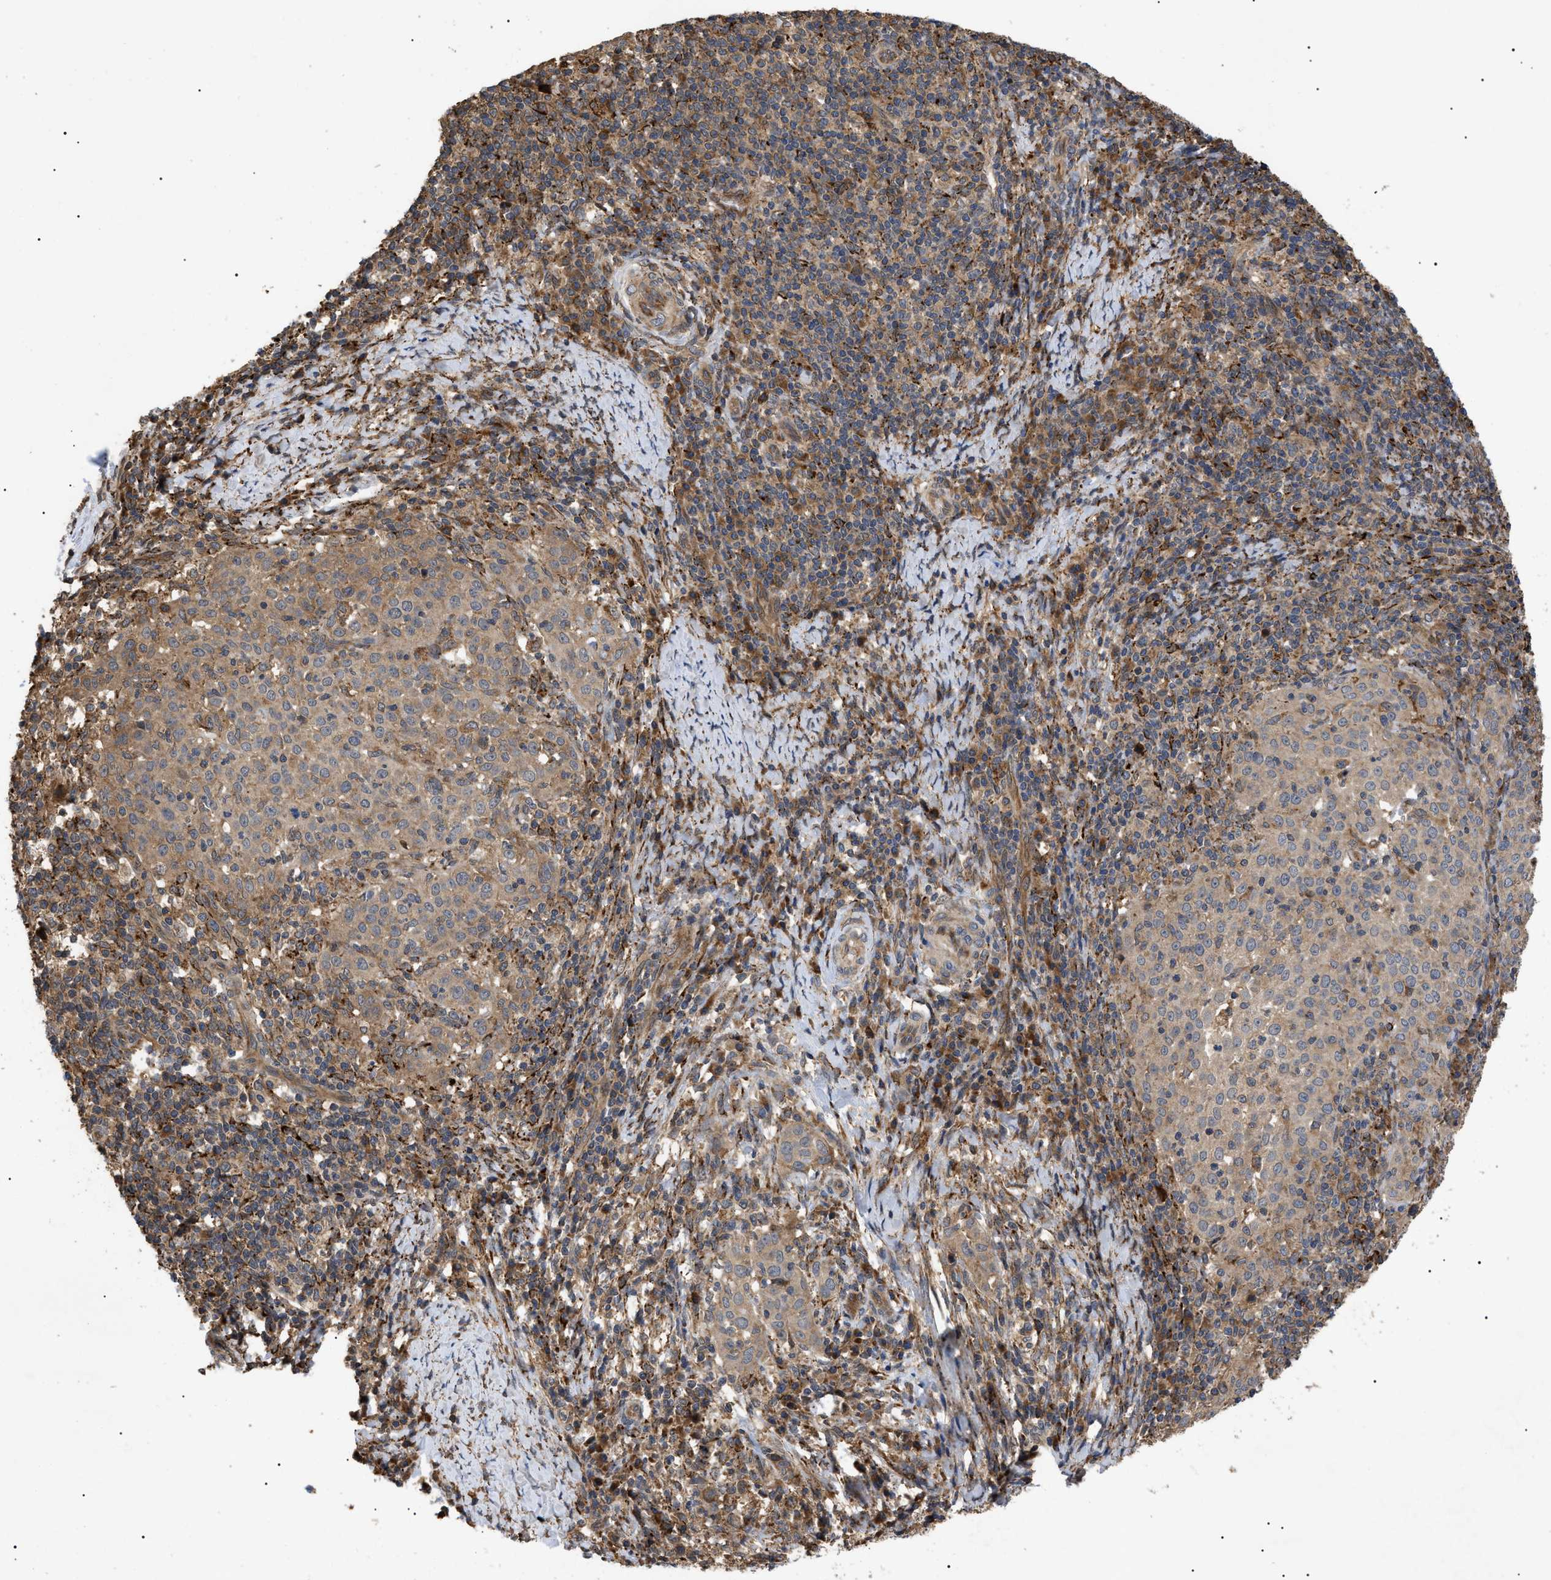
{"staining": {"intensity": "moderate", "quantity": ">75%", "location": "cytoplasmic/membranous"}, "tissue": "cervical cancer", "cell_type": "Tumor cells", "image_type": "cancer", "snomed": [{"axis": "morphology", "description": "Squamous cell carcinoma, NOS"}, {"axis": "topography", "description": "Cervix"}], "caption": "Cervical cancer (squamous cell carcinoma) stained with immunohistochemistry (IHC) shows moderate cytoplasmic/membranous expression in approximately >75% of tumor cells.", "gene": "ASTL", "patient": {"sex": "female", "age": 51}}